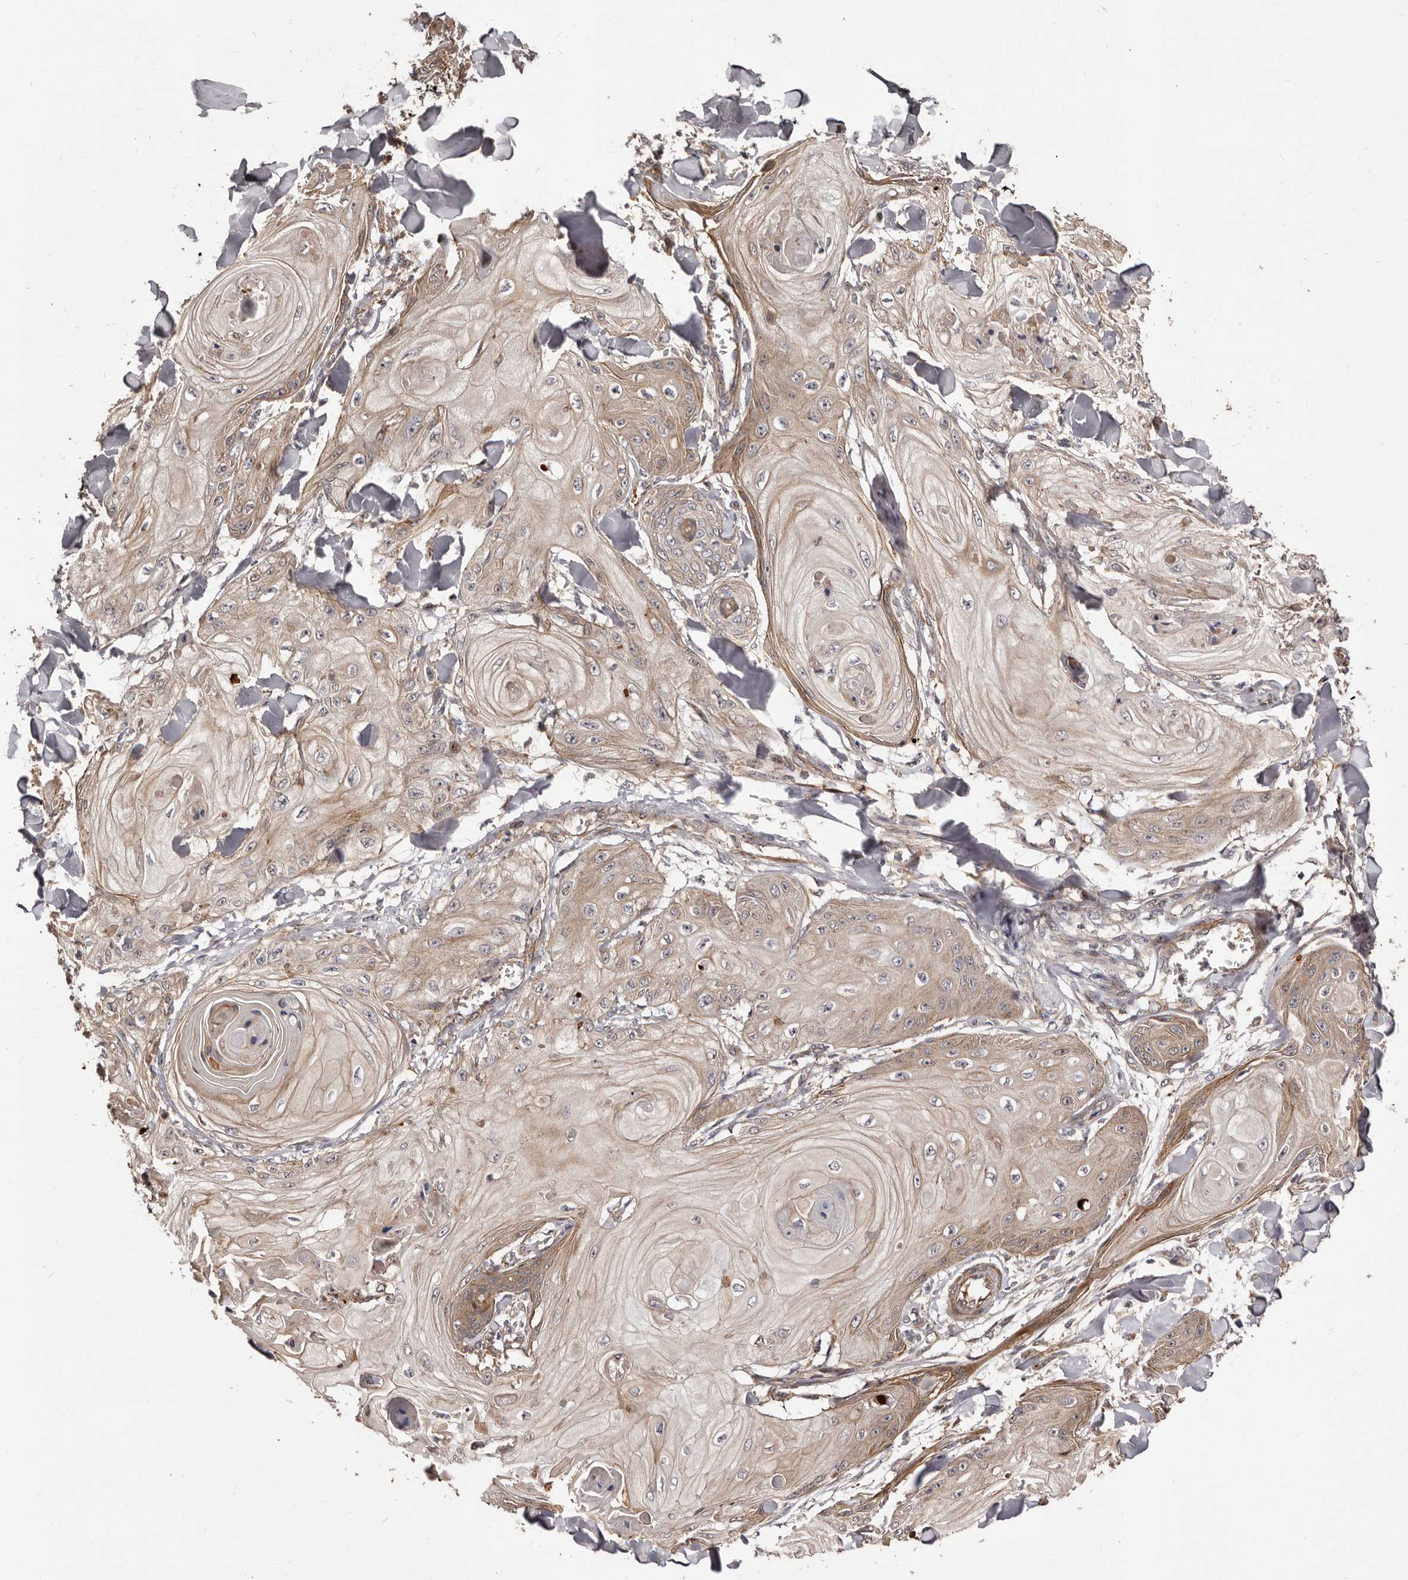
{"staining": {"intensity": "moderate", "quantity": ">75%", "location": "cytoplasmic/membranous"}, "tissue": "skin cancer", "cell_type": "Tumor cells", "image_type": "cancer", "snomed": [{"axis": "morphology", "description": "Squamous cell carcinoma, NOS"}, {"axis": "topography", "description": "Skin"}], "caption": "Immunohistochemical staining of human skin cancer exhibits medium levels of moderate cytoplasmic/membranous expression in approximately >75% of tumor cells.", "gene": "GTPBP1", "patient": {"sex": "male", "age": 74}}